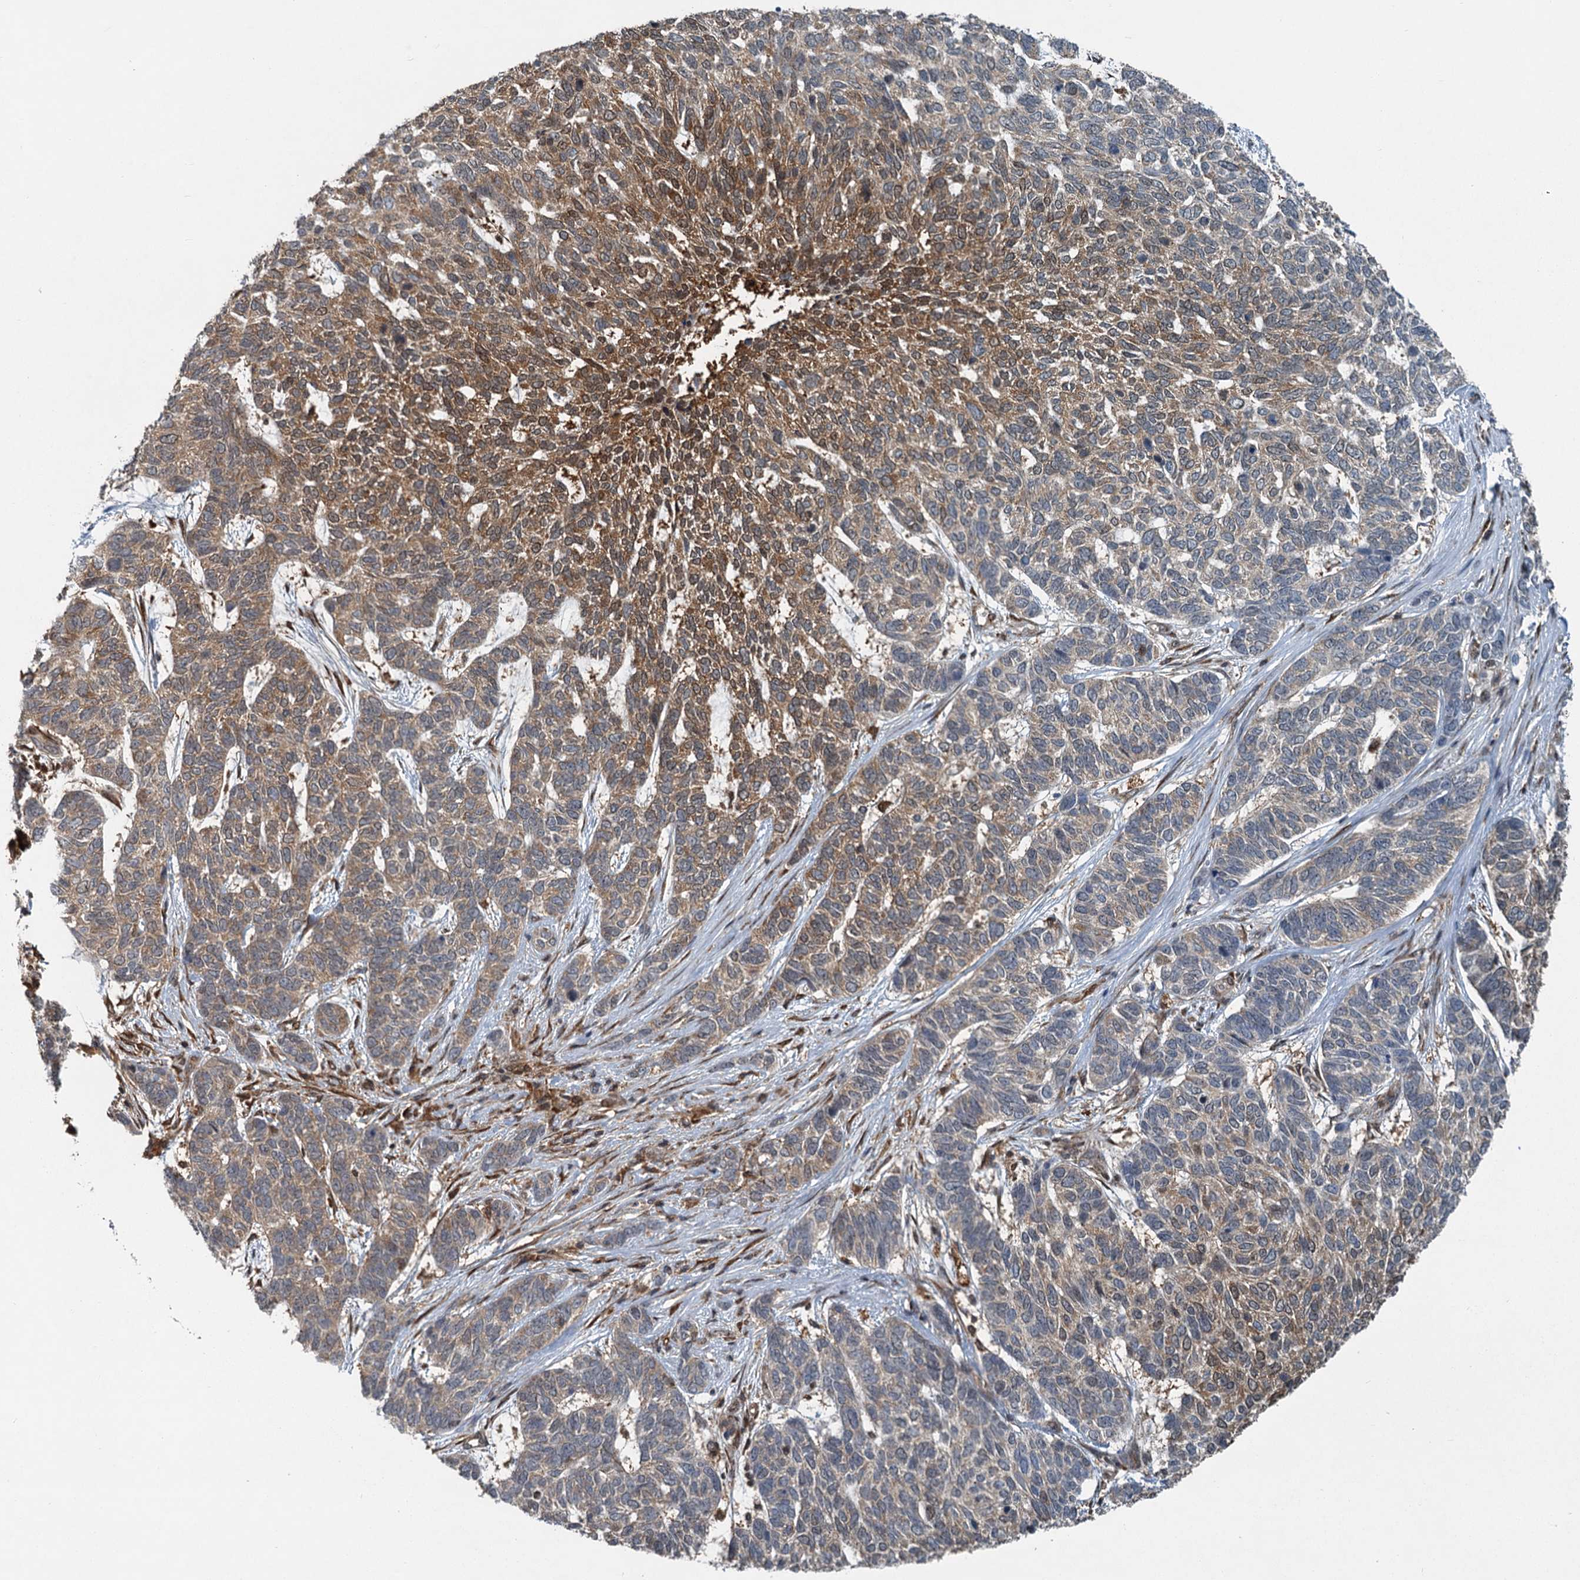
{"staining": {"intensity": "moderate", "quantity": "25%-75%", "location": "cytoplasmic/membranous"}, "tissue": "skin cancer", "cell_type": "Tumor cells", "image_type": "cancer", "snomed": [{"axis": "morphology", "description": "Basal cell carcinoma"}, {"axis": "topography", "description": "Skin"}], "caption": "Skin basal cell carcinoma was stained to show a protein in brown. There is medium levels of moderate cytoplasmic/membranous positivity in about 25%-75% of tumor cells. (IHC, brightfield microscopy, high magnification).", "gene": "GPI", "patient": {"sex": "female", "age": 65}}